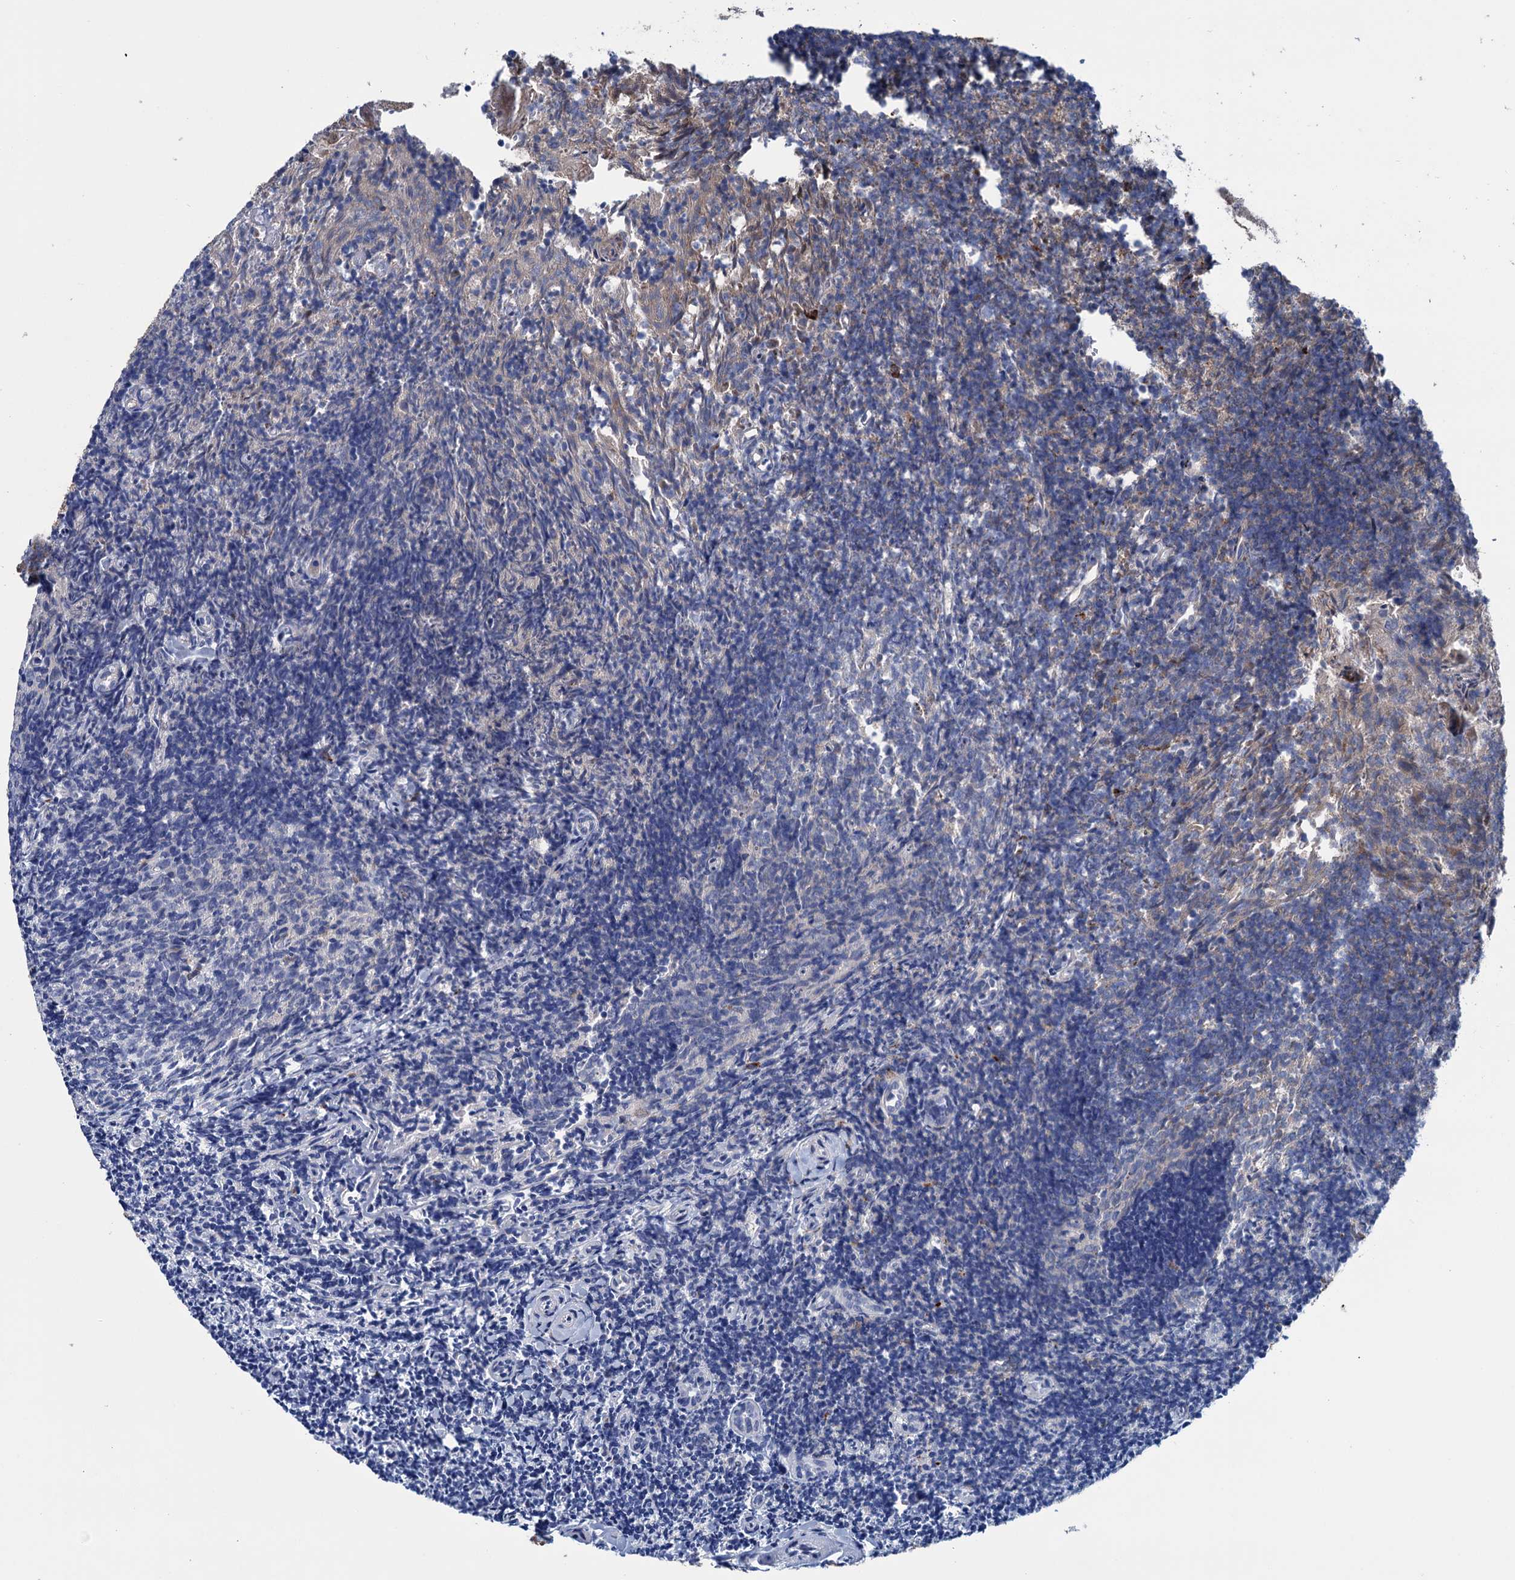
{"staining": {"intensity": "weak", "quantity": "<25%", "location": "cytoplasmic/membranous"}, "tissue": "tonsil", "cell_type": "Germinal center cells", "image_type": "normal", "snomed": [{"axis": "morphology", "description": "Normal tissue, NOS"}, {"axis": "topography", "description": "Tonsil"}], "caption": "Immunohistochemistry (IHC) of benign human tonsil shows no staining in germinal center cells.", "gene": "EYA4", "patient": {"sex": "female", "age": 10}}